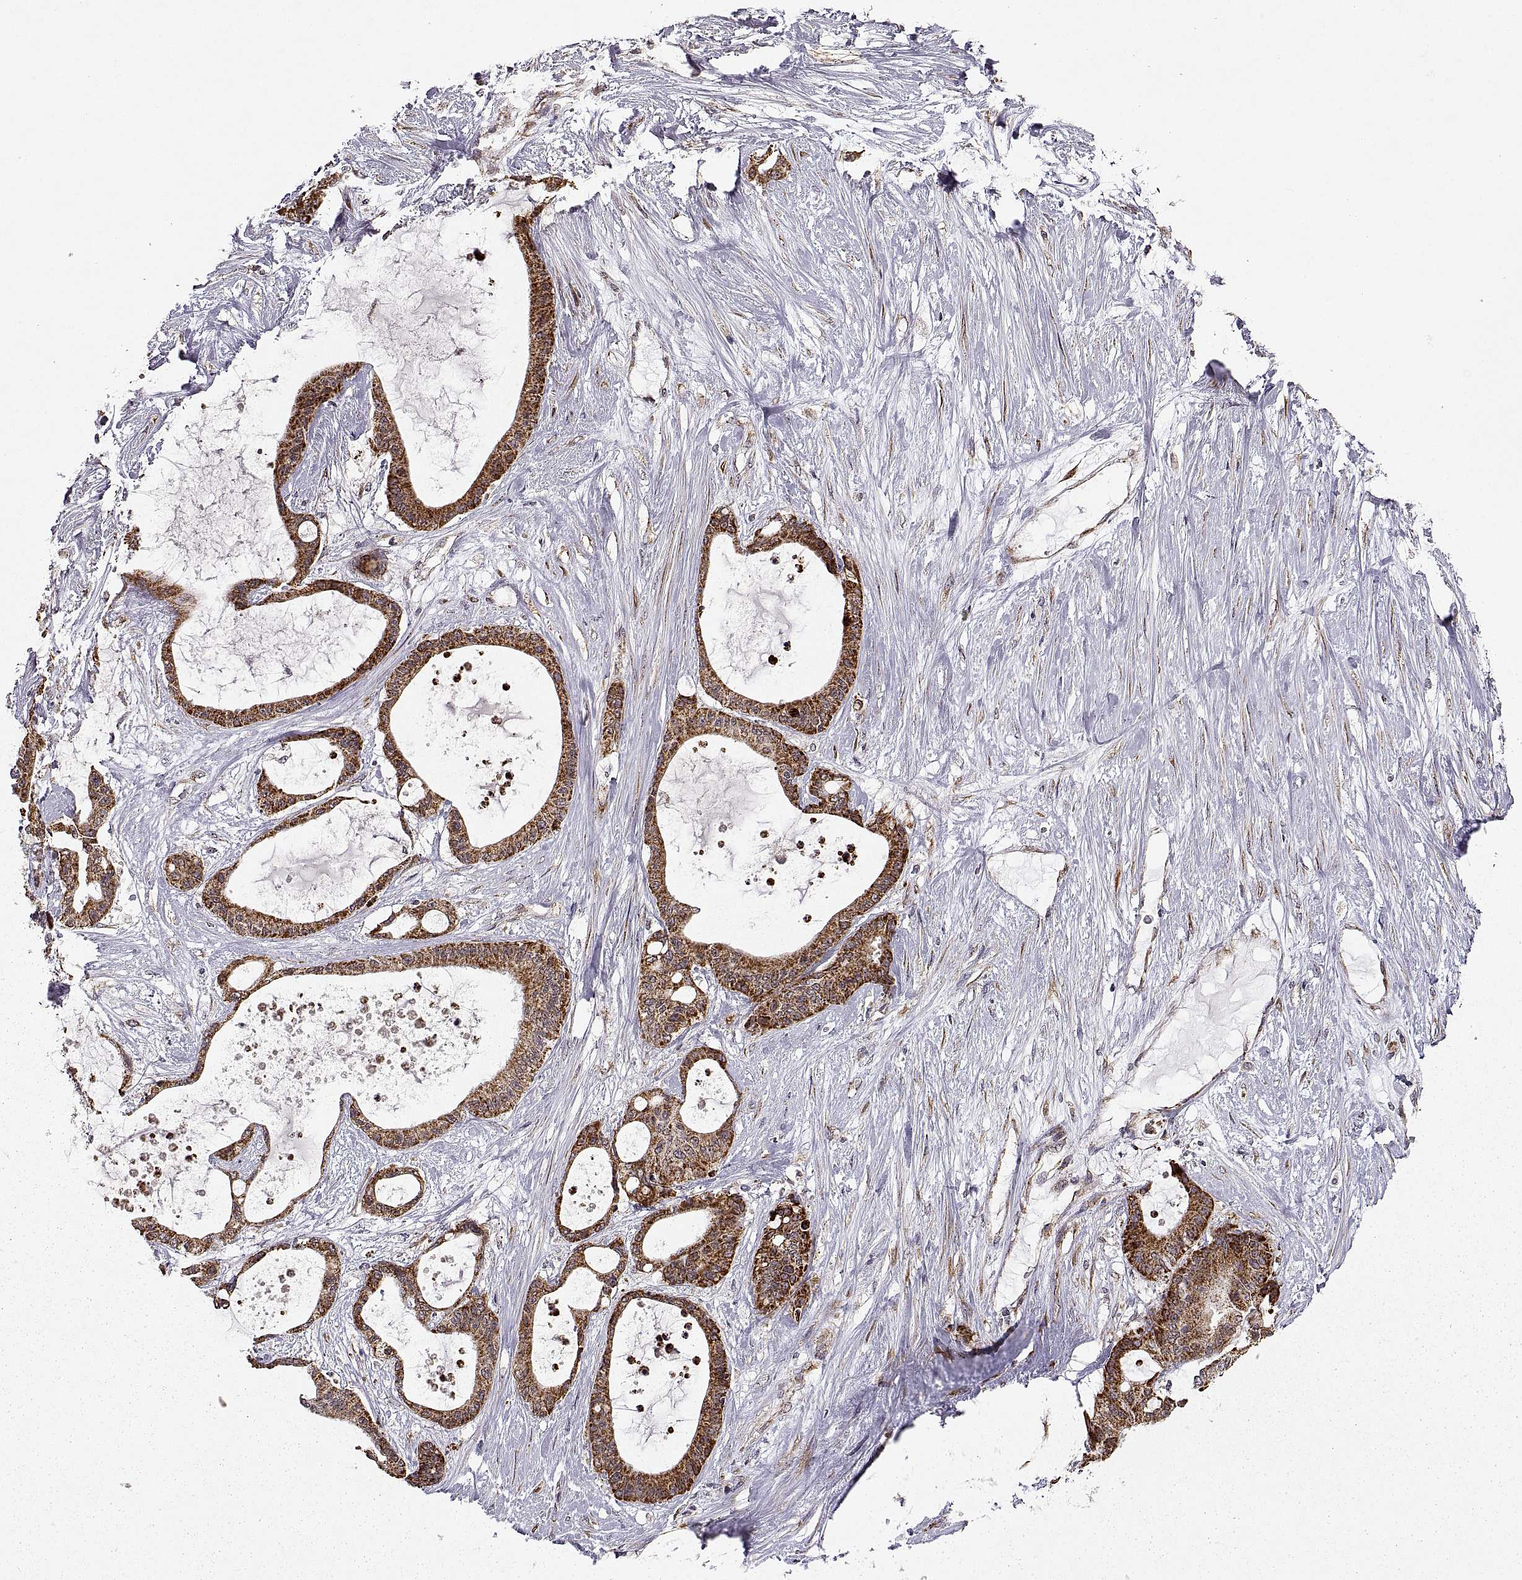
{"staining": {"intensity": "strong", "quantity": ">75%", "location": "cytoplasmic/membranous"}, "tissue": "liver cancer", "cell_type": "Tumor cells", "image_type": "cancer", "snomed": [{"axis": "morphology", "description": "Normal tissue, NOS"}, {"axis": "morphology", "description": "Cholangiocarcinoma"}, {"axis": "topography", "description": "Liver"}, {"axis": "topography", "description": "Peripheral nerve tissue"}], "caption": "Liver cancer stained with DAB immunohistochemistry (IHC) displays high levels of strong cytoplasmic/membranous expression in approximately >75% of tumor cells.", "gene": "MANBAL", "patient": {"sex": "female", "age": 73}}